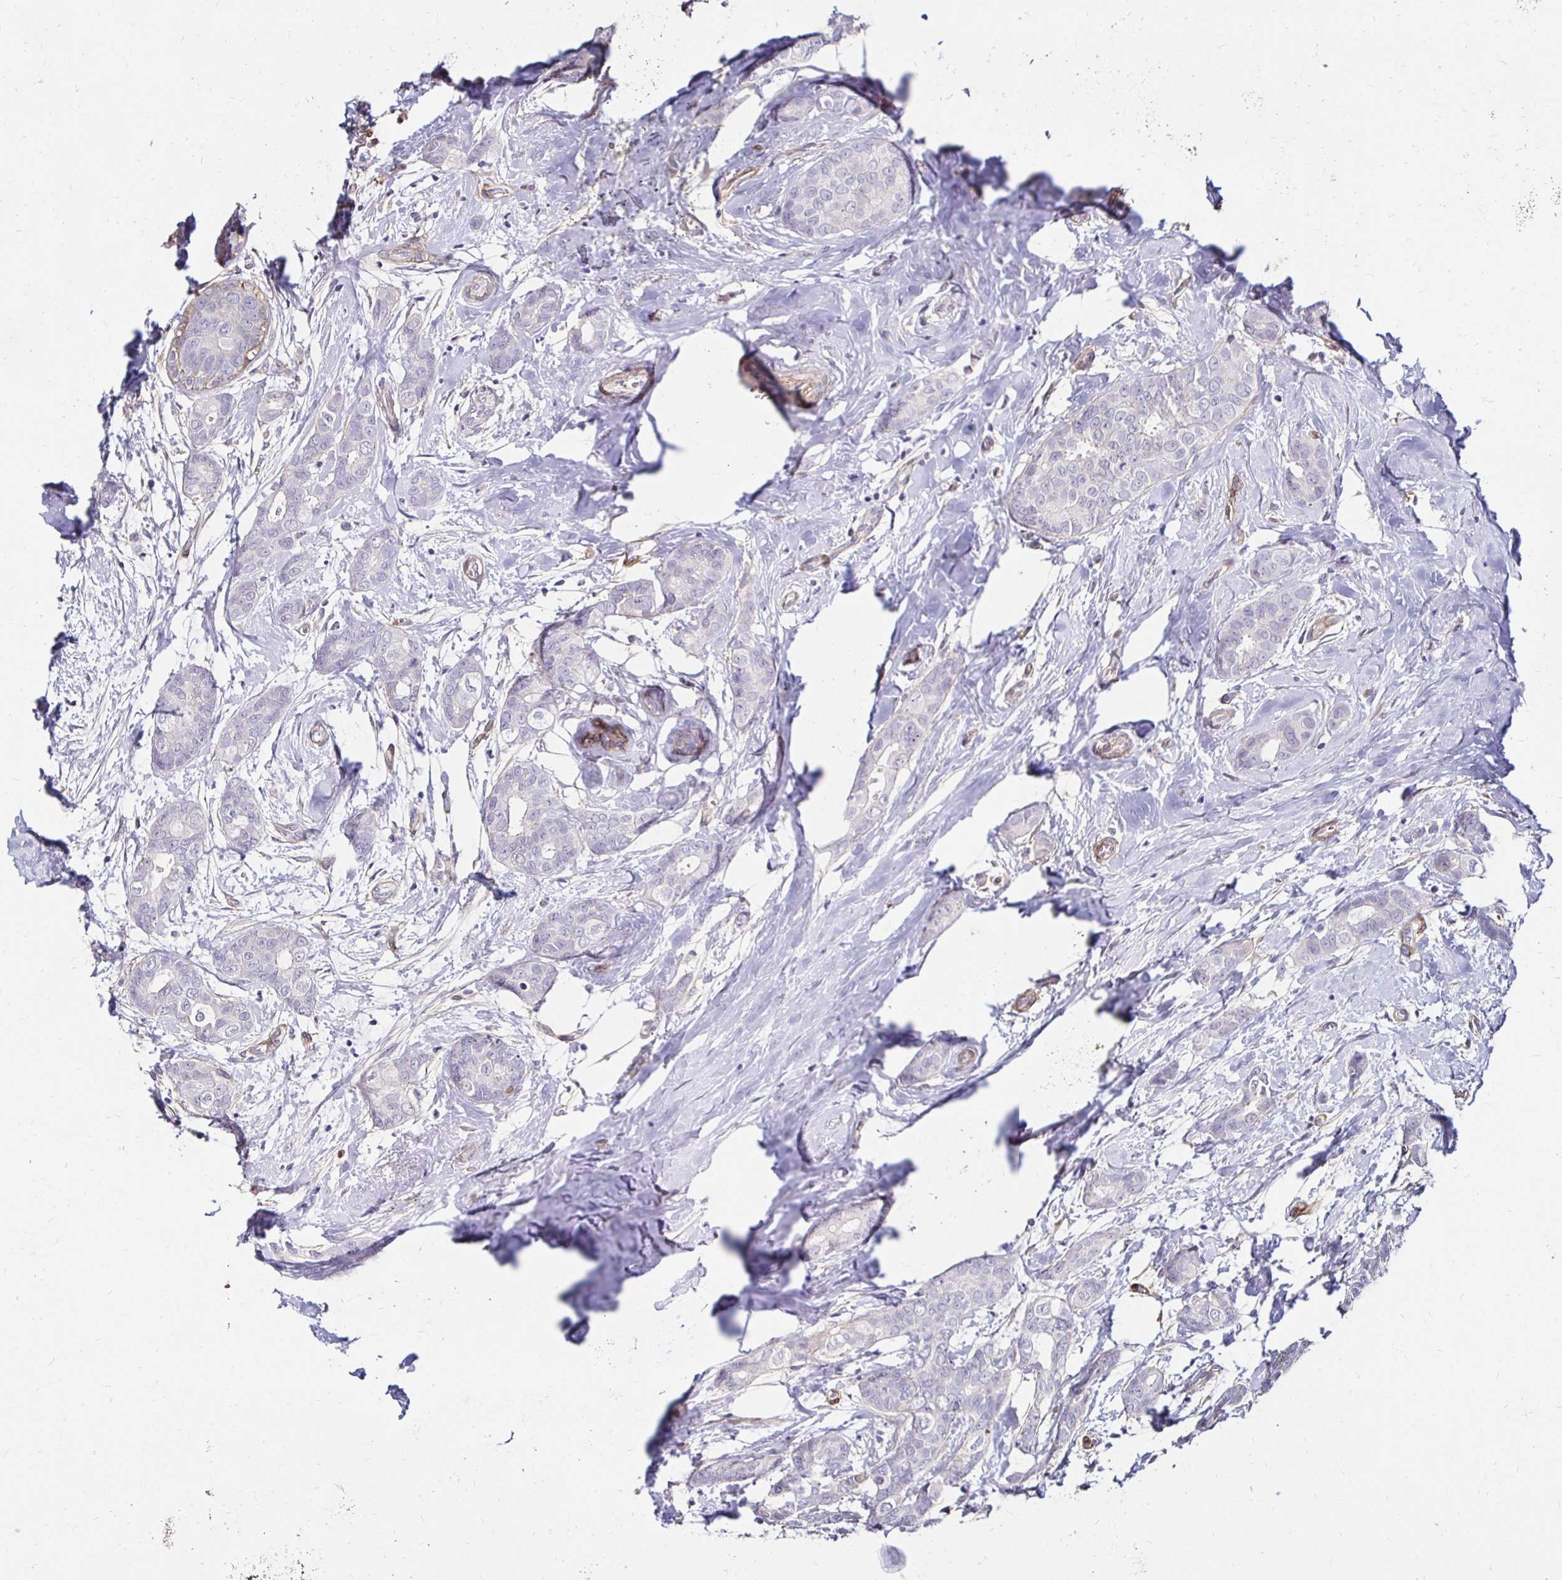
{"staining": {"intensity": "negative", "quantity": "none", "location": "none"}, "tissue": "breast cancer", "cell_type": "Tumor cells", "image_type": "cancer", "snomed": [{"axis": "morphology", "description": "Duct carcinoma"}, {"axis": "topography", "description": "Breast"}], "caption": "Tumor cells show no significant protein staining in breast cancer.", "gene": "ITGB1", "patient": {"sex": "female", "age": 45}}